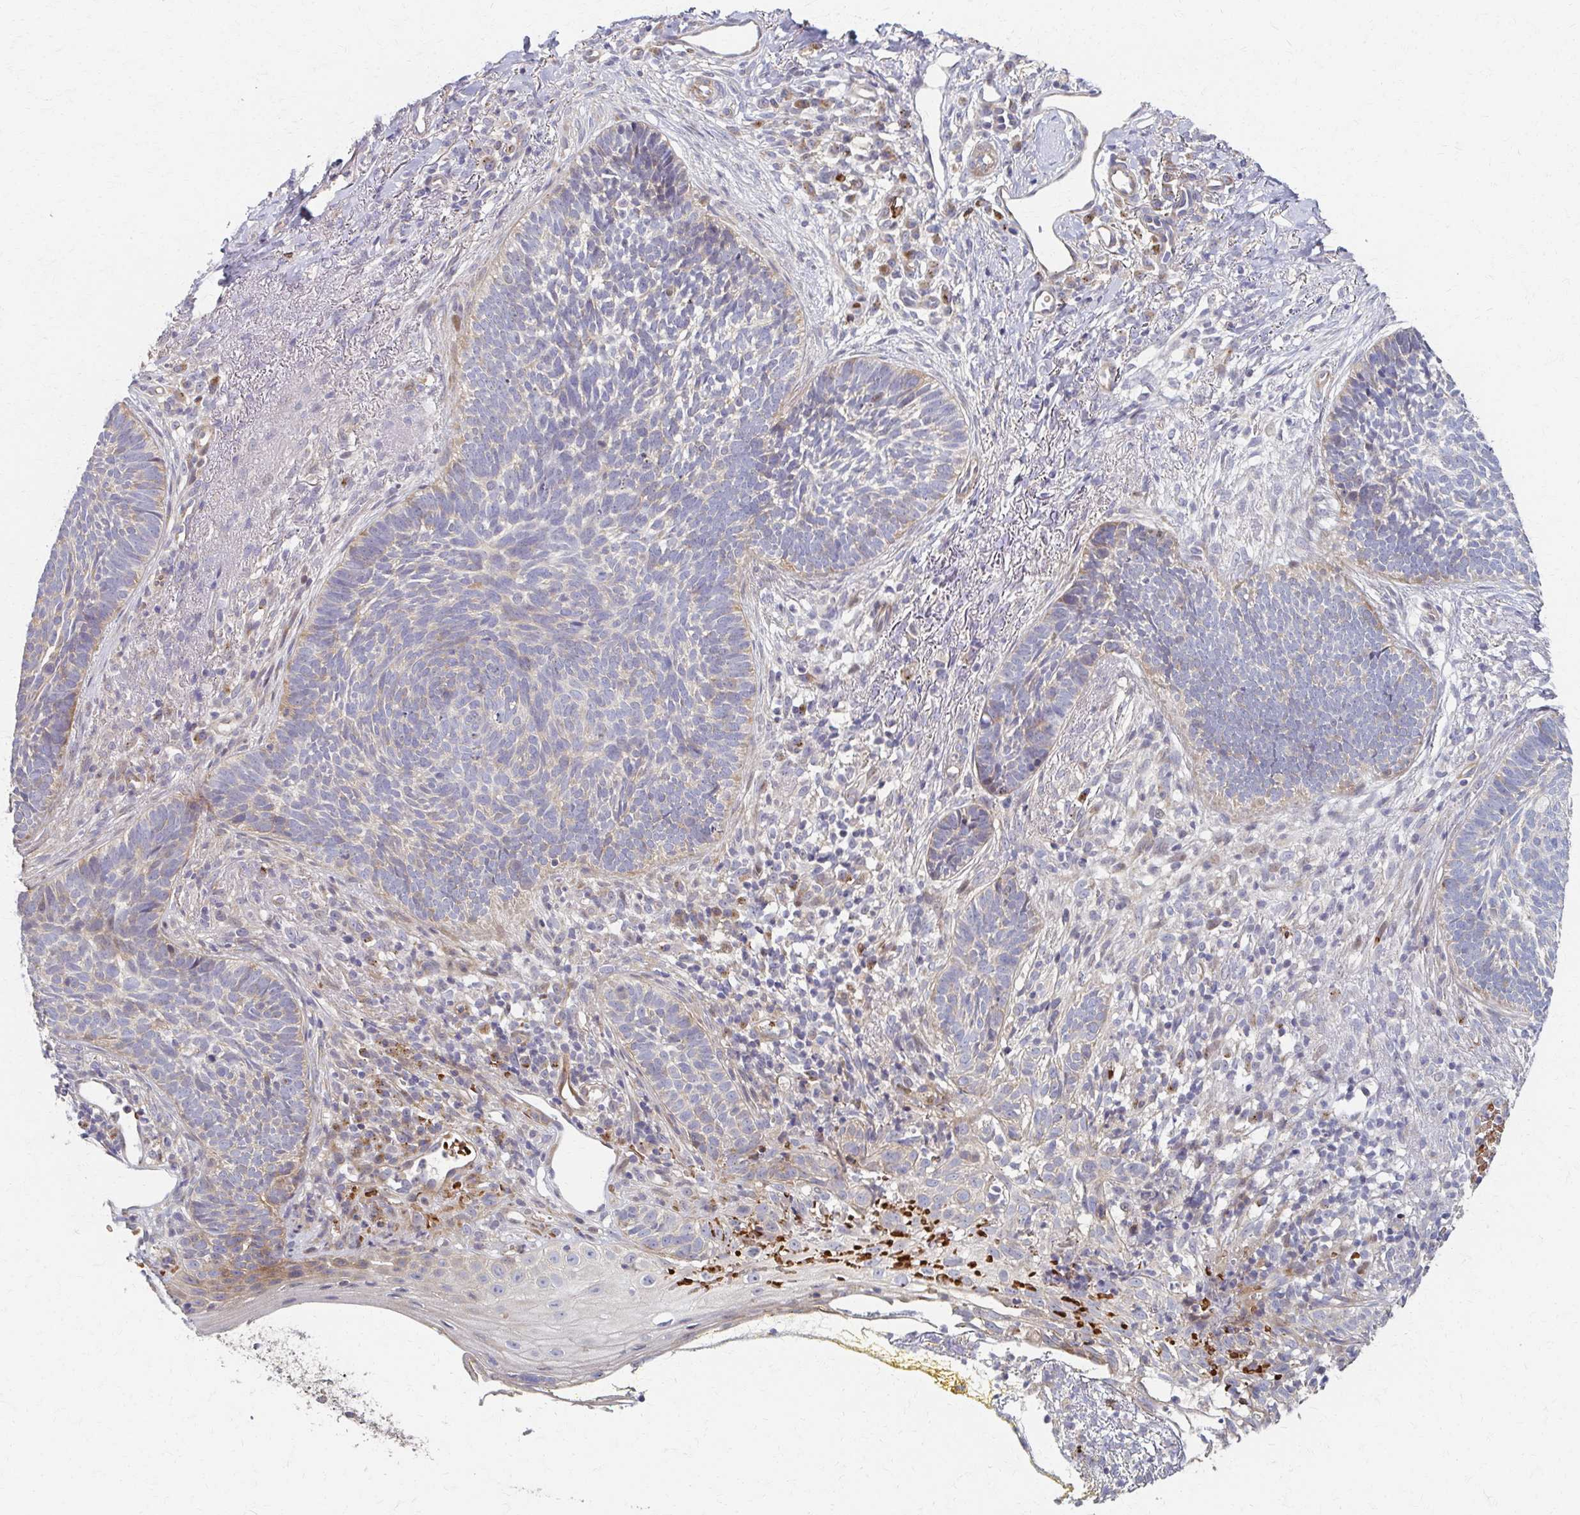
{"staining": {"intensity": "moderate", "quantity": "<25%", "location": "cytoplasmic/membranous"}, "tissue": "skin cancer", "cell_type": "Tumor cells", "image_type": "cancer", "snomed": [{"axis": "morphology", "description": "Basal cell carcinoma"}, {"axis": "topography", "description": "Skin"}], "caption": "Protein expression analysis of human skin cancer (basal cell carcinoma) reveals moderate cytoplasmic/membranous expression in approximately <25% of tumor cells. (DAB = brown stain, brightfield microscopy at high magnification).", "gene": "SKA2", "patient": {"sex": "female", "age": 74}}